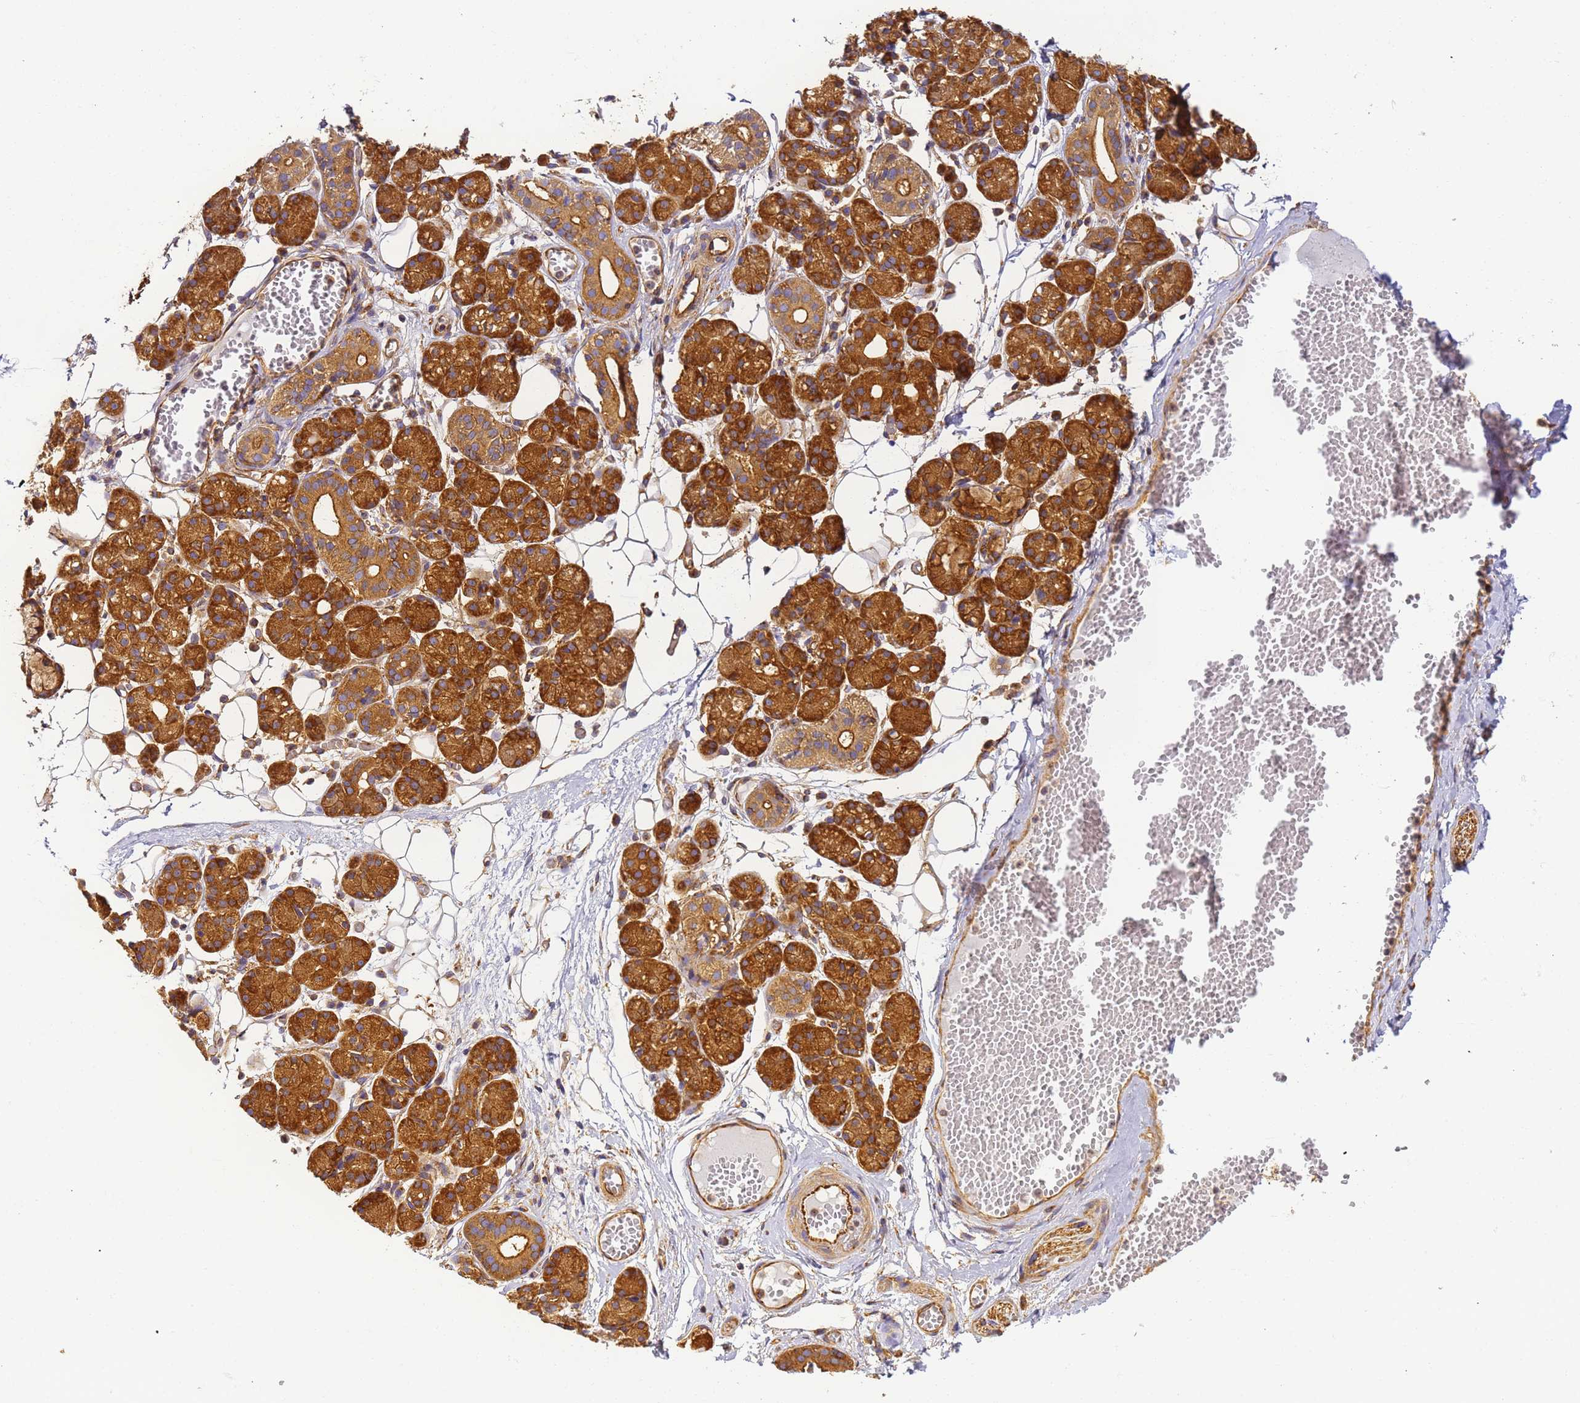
{"staining": {"intensity": "strong", "quantity": ">75%", "location": "cytoplasmic/membranous"}, "tissue": "salivary gland", "cell_type": "Glandular cells", "image_type": "normal", "snomed": [{"axis": "morphology", "description": "Normal tissue, NOS"}, {"axis": "topography", "description": "Salivary gland"}], "caption": "Immunohistochemistry staining of benign salivary gland, which displays high levels of strong cytoplasmic/membranous expression in about >75% of glandular cells indicating strong cytoplasmic/membranous protein expression. The staining was performed using DAB (brown) for protein detection and nuclei were counterstained in hematoxylin (blue).", "gene": "DYNC1I2", "patient": {"sex": "male", "age": 63}}